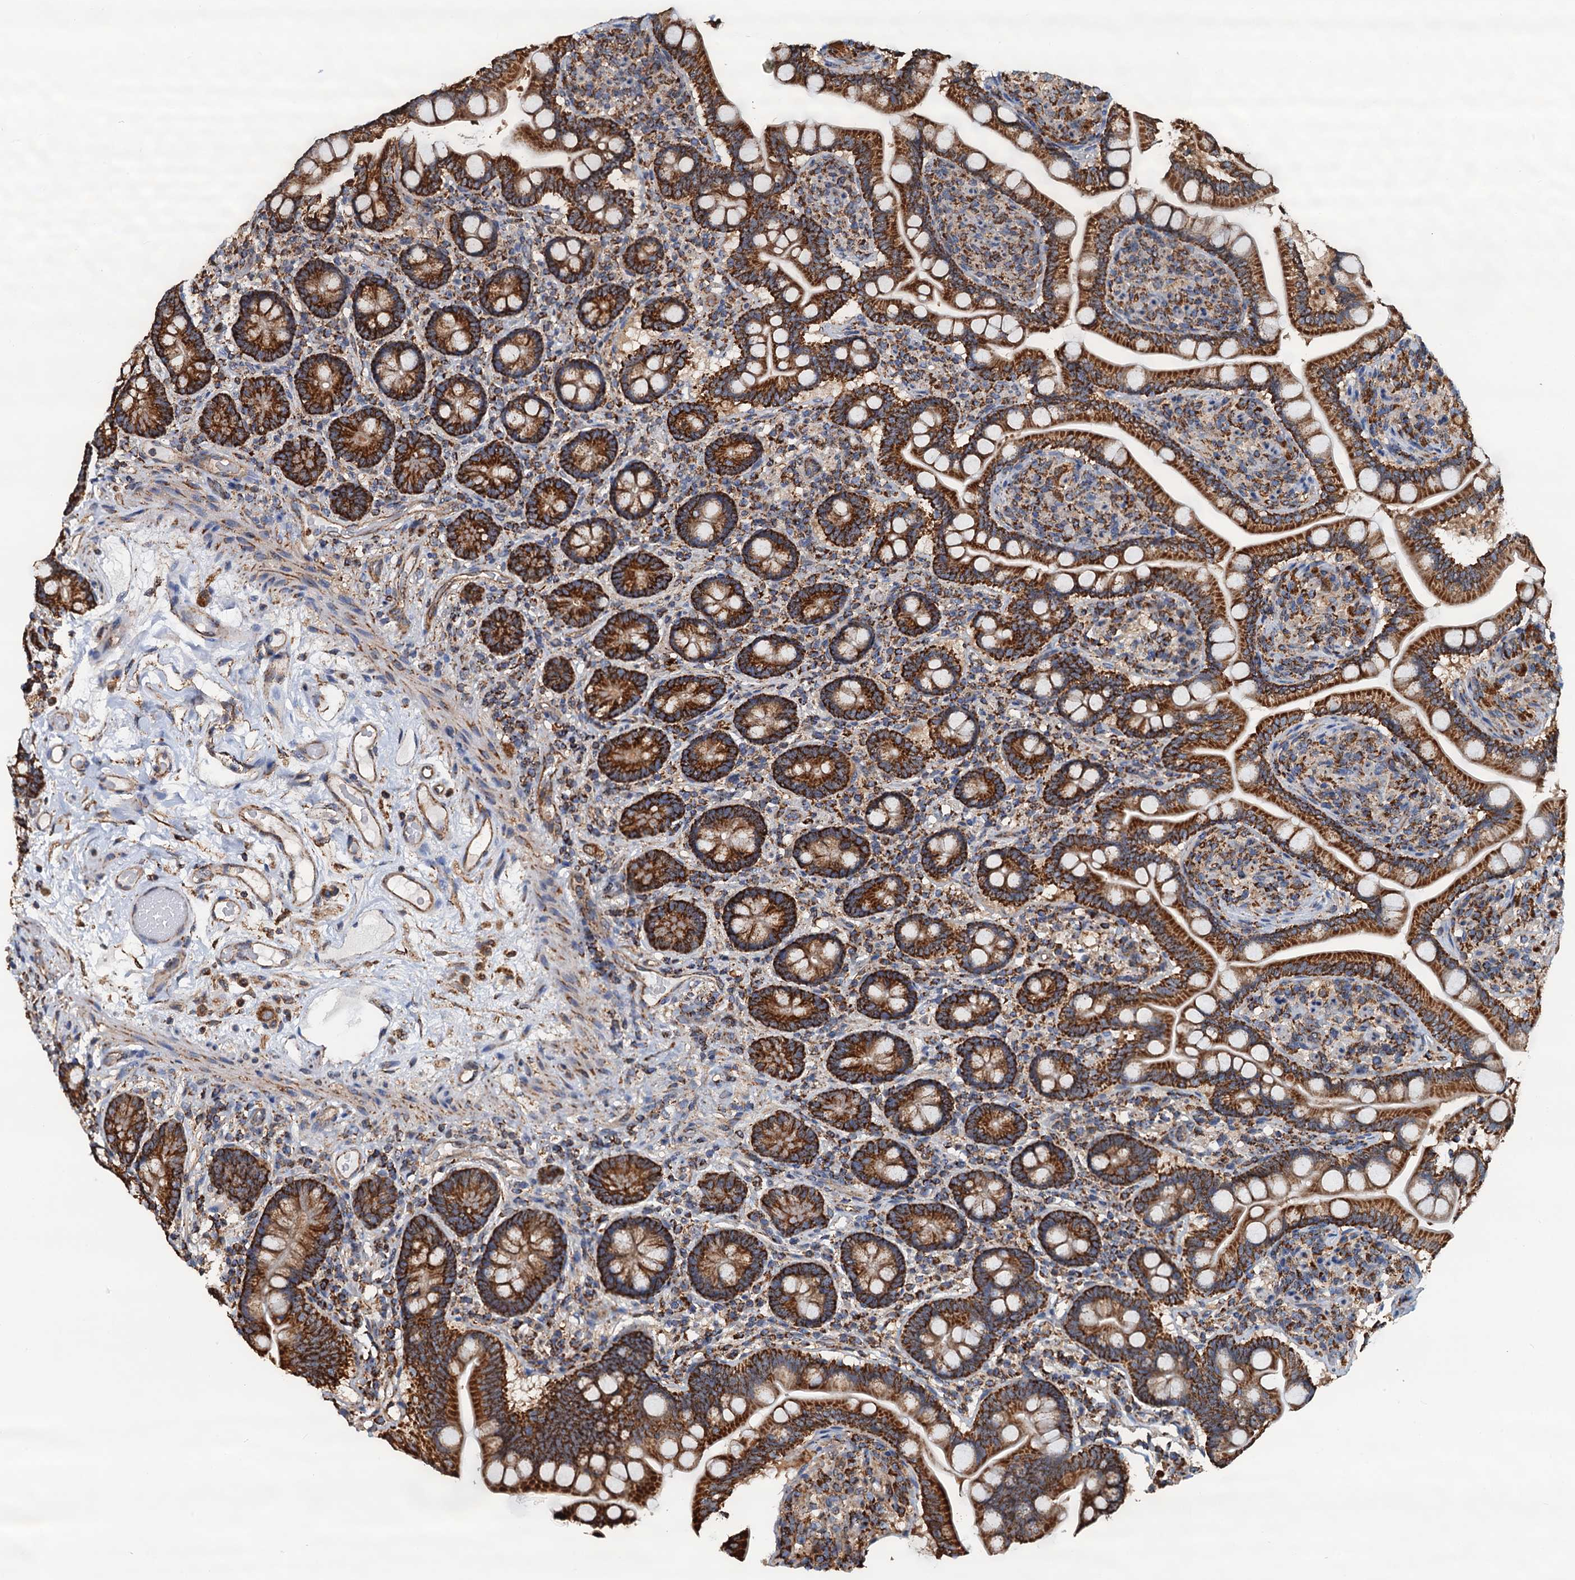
{"staining": {"intensity": "strong", "quantity": ">75%", "location": "cytoplasmic/membranous"}, "tissue": "small intestine", "cell_type": "Glandular cells", "image_type": "normal", "snomed": [{"axis": "morphology", "description": "Normal tissue, NOS"}, {"axis": "topography", "description": "Small intestine"}], "caption": "High-magnification brightfield microscopy of normal small intestine stained with DAB (3,3'-diaminobenzidine) (brown) and counterstained with hematoxylin (blue). glandular cells exhibit strong cytoplasmic/membranous staining is present in about>75% of cells.", "gene": "AAGAB", "patient": {"sex": "female", "age": 64}}